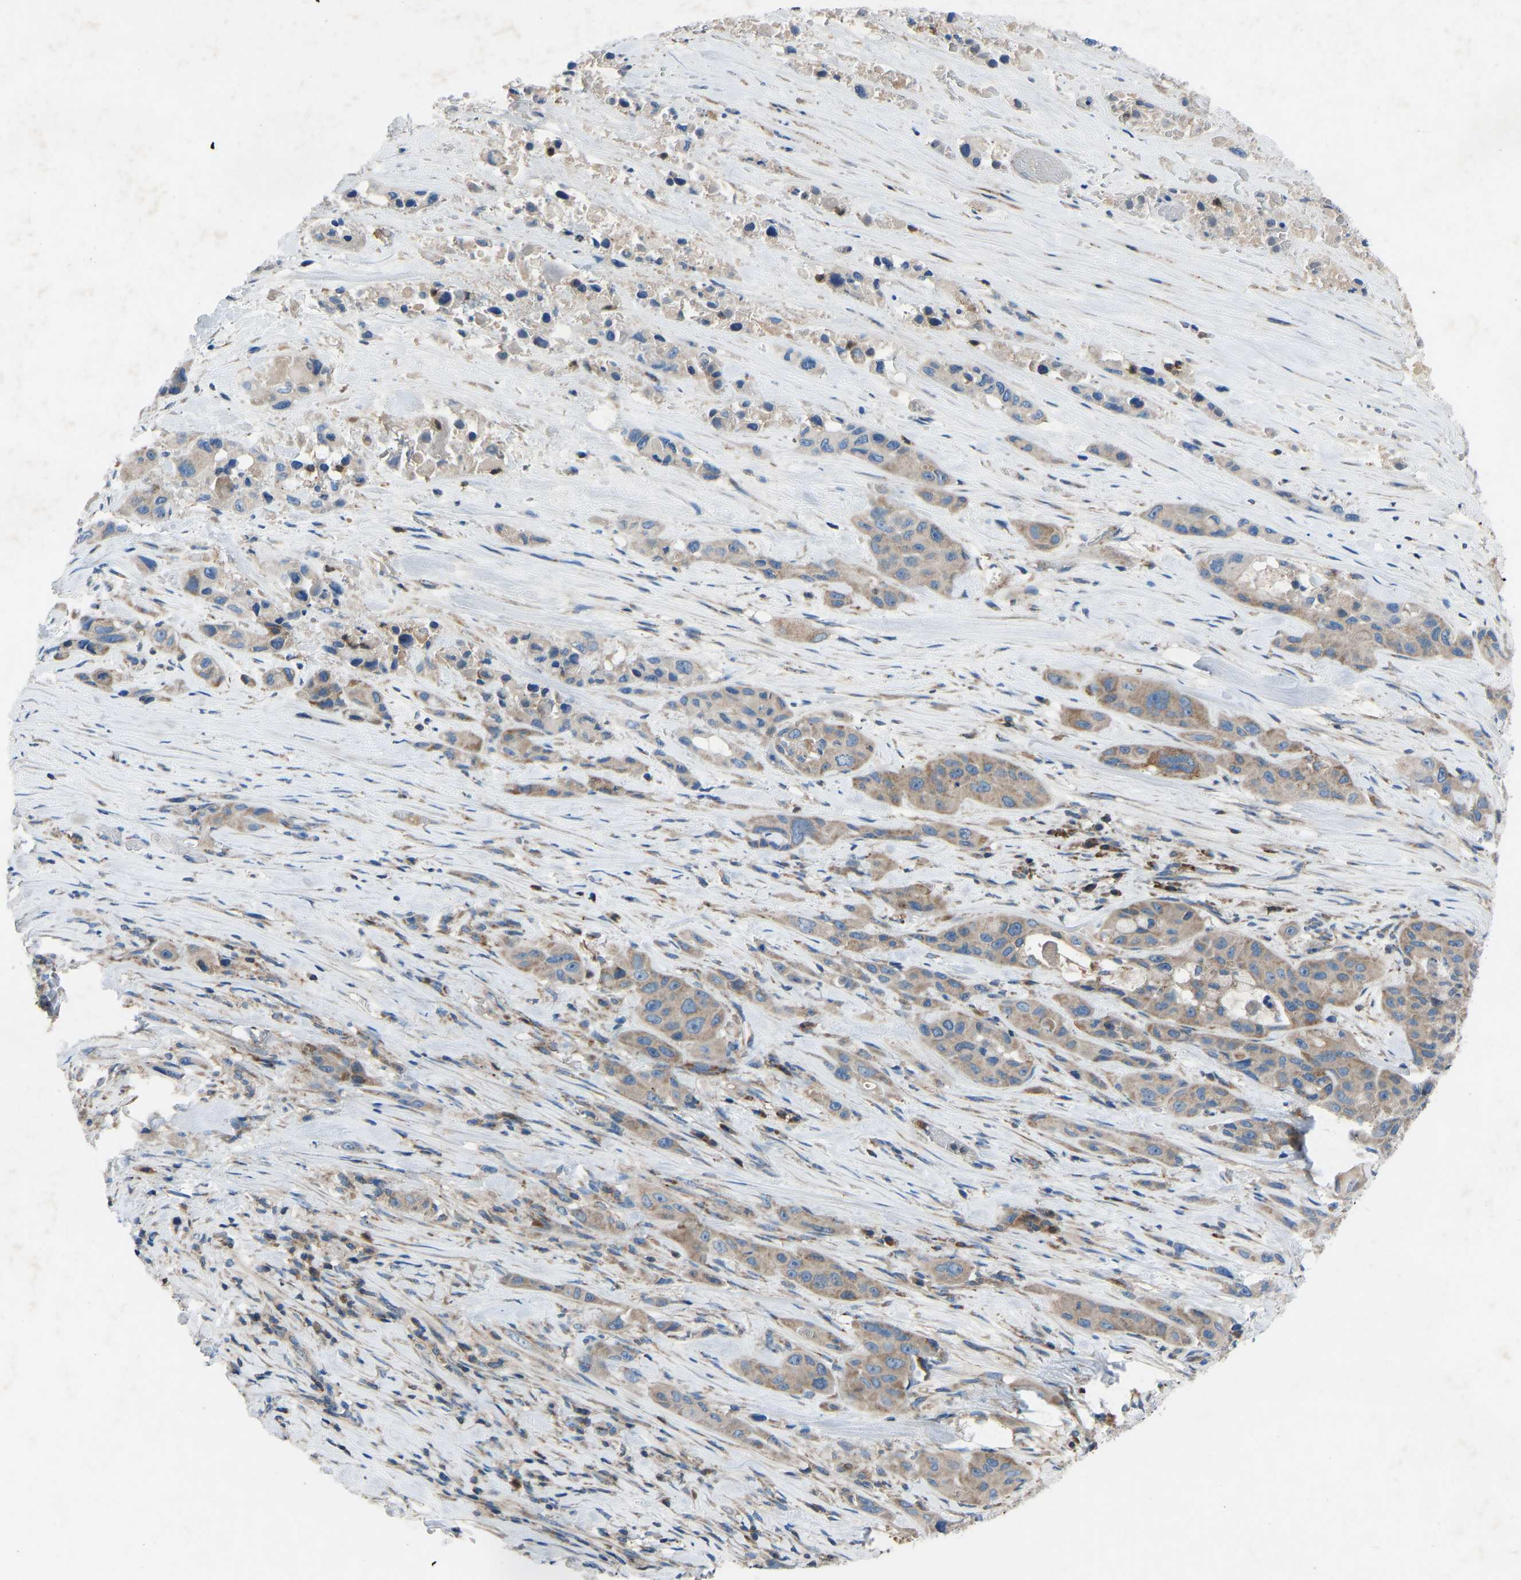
{"staining": {"intensity": "weak", "quantity": ">75%", "location": "cytoplasmic/membranous"}, "tissue": "pancreatic cancer", "cell_type": "Tumor cells", "image_type": "cancer", "snomed": [{"axis": "morphology", "description": "Adenocarcinoma, NOS"}, {"axis": "topography", "description": "Pancreas"}], "caption": "This photomicrograph exhibits immunohistochemistry staining of human pancreatic cancer, with low weak cytoplasmic/membranous staining in approximately >75% of tumor cells.", "gene": "GRK6", "patient": {"sex": "male", "age": 53}}